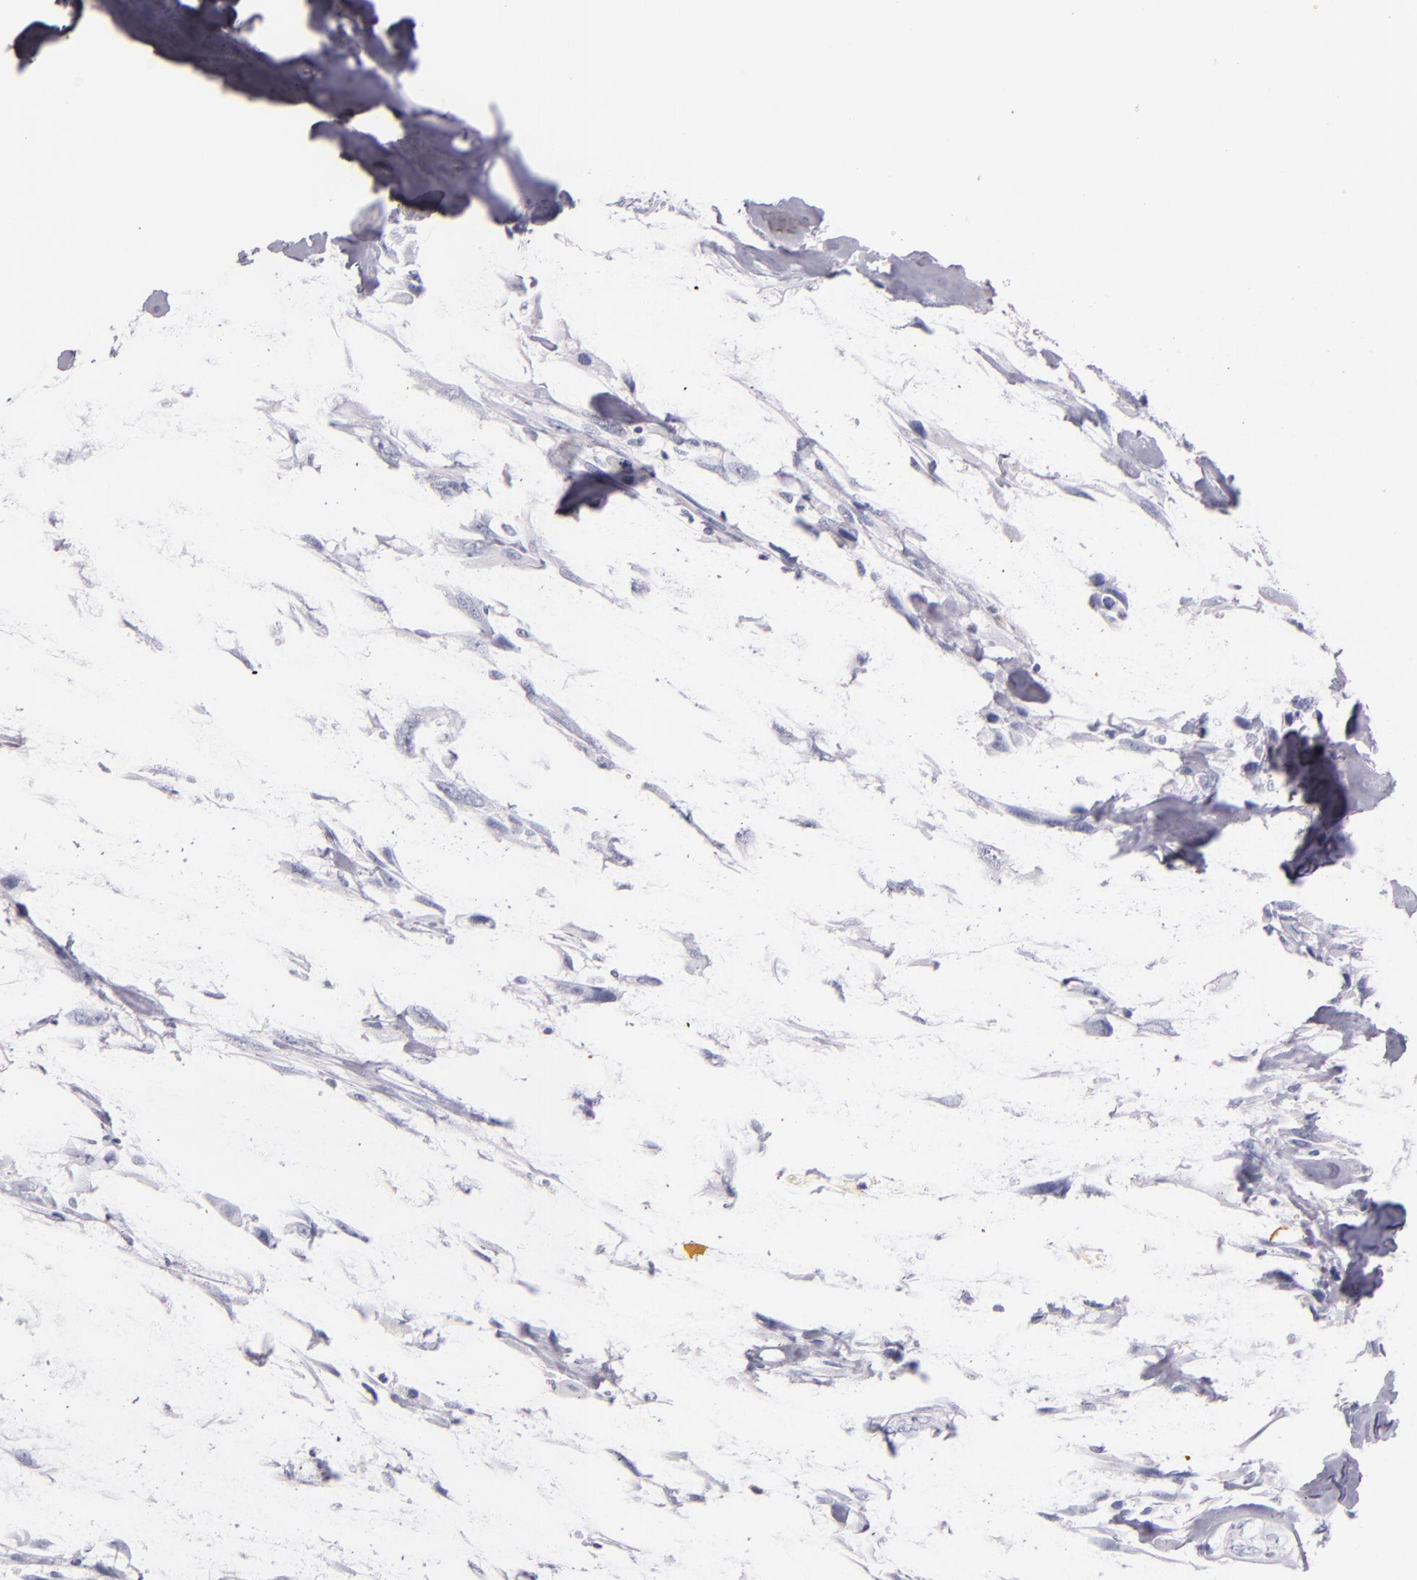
{"staining": {"intensity": "negative", "quantity": "none", "location": "none"}, "tissue": "breast cancer", "cell_type": "Tumor cells", "image_type": "cancer", "snomed": [{"axis": "morphology", "description": "Neoplasm, malignant, NOS"}, {"axis": "topography", "description": "Breast"}], "caption": "Tumor cells are negative for brown protein staining in malignant neoplasm (breast). (DAB immunohistochemistry (IHC), high magnification).", "gene": "TPSD1", "patient": {"sex": "female", "age": 50}}